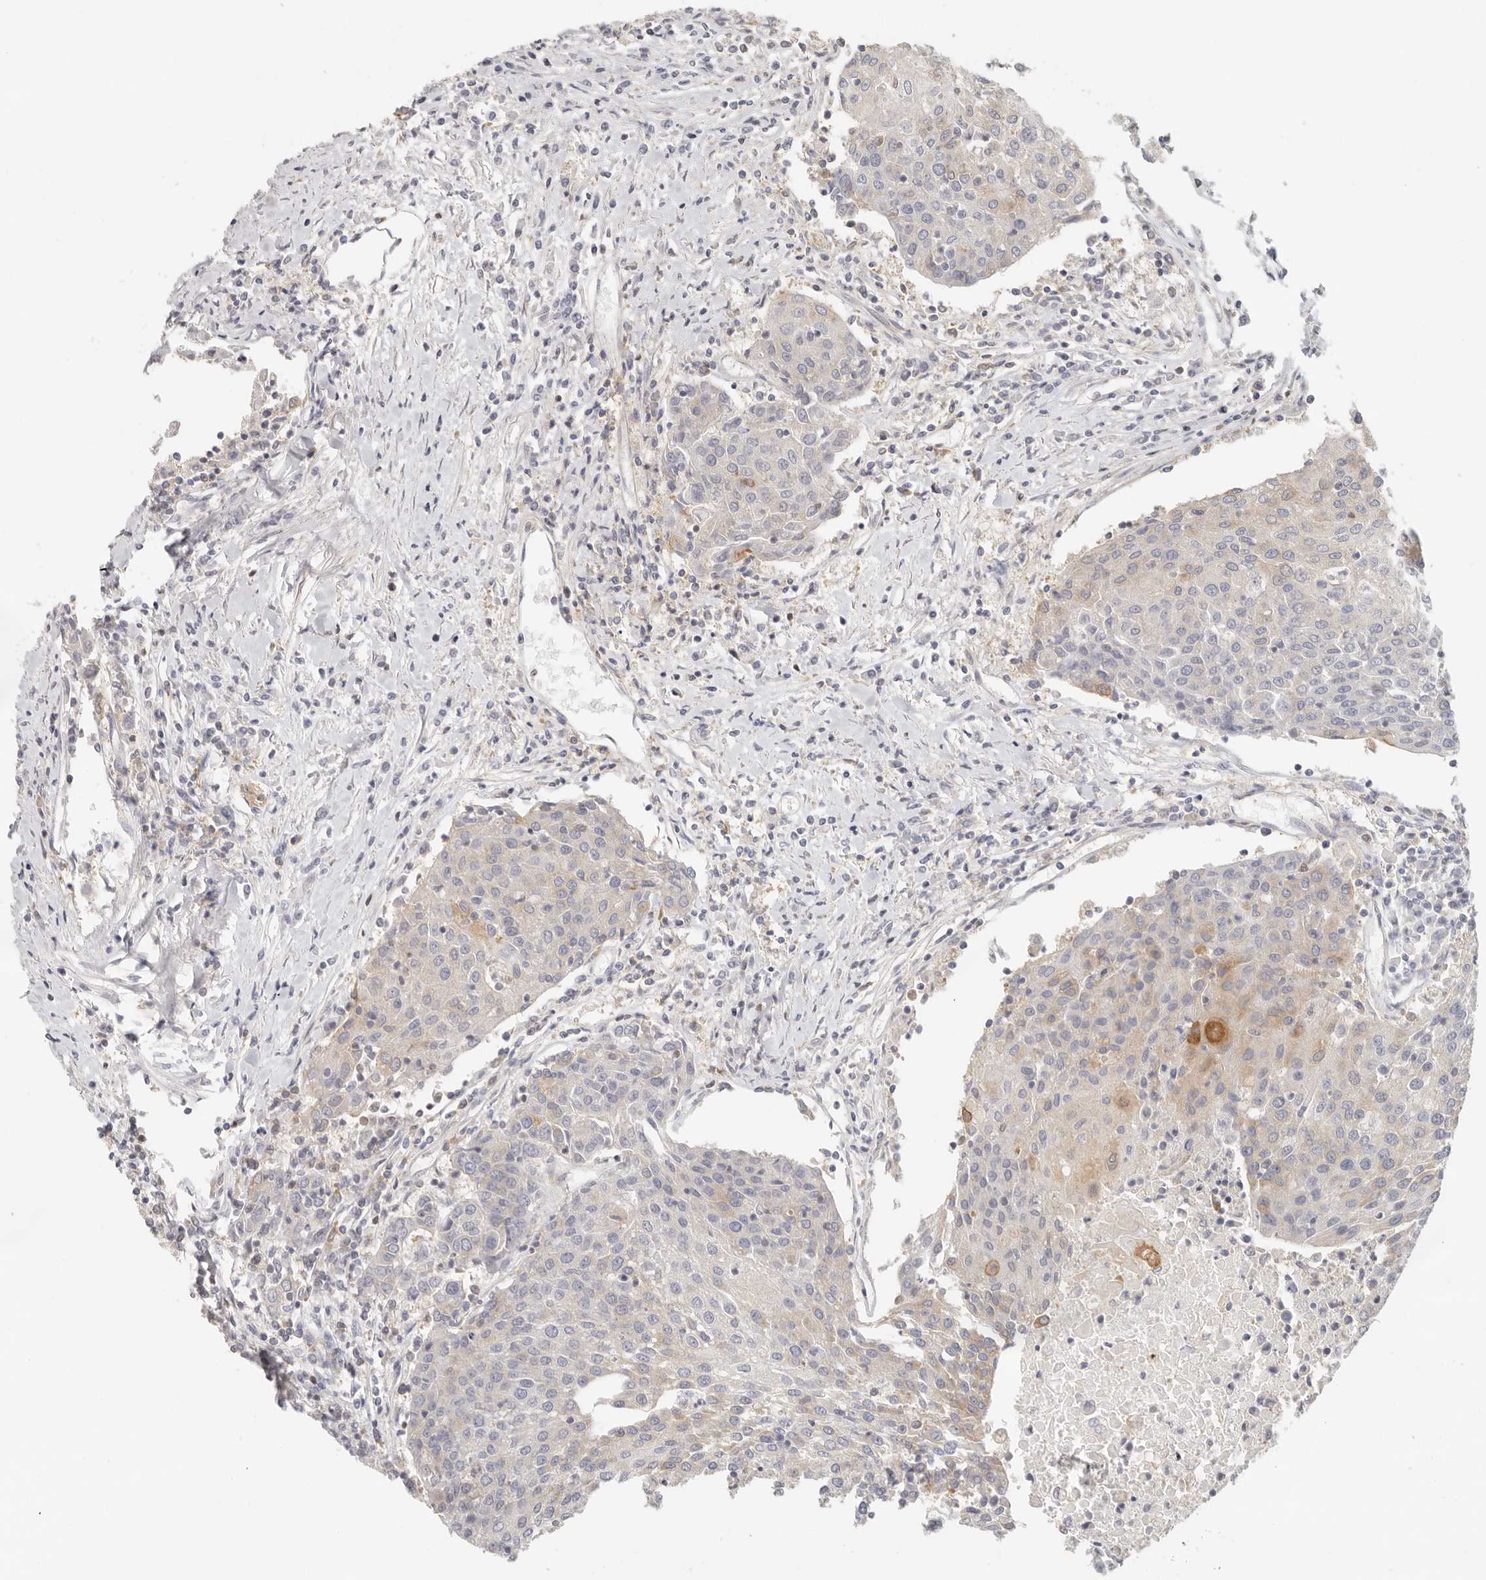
{"staining": {"intensity": "moderate", "quantity": "<25%", "location": "cytoplasmic/membranous"}, "tissue": "urothelial cancer", "cell_type": "Tumor cells", "image_type": "cancer", "snomed": [{"axis": "morphology", "description": "Urothelial carcinoma, High grade"}, {"axis": "topography", "description": "Urinary bladder"}], "caption": "Immunohistochemistry staining of urothelial cancer, which displays low levels of moderate cytoplasmic/membranous staining in about <25% of tumor cells indicating moderate cytoplasmic/membranous protein staining. The staining was performed using DAB (brown) for protein detection and nuclei were counterstained in hematoxylin (blue).", "gene": "ANXA9", "patient": {"sex": "female", "age": 85}}